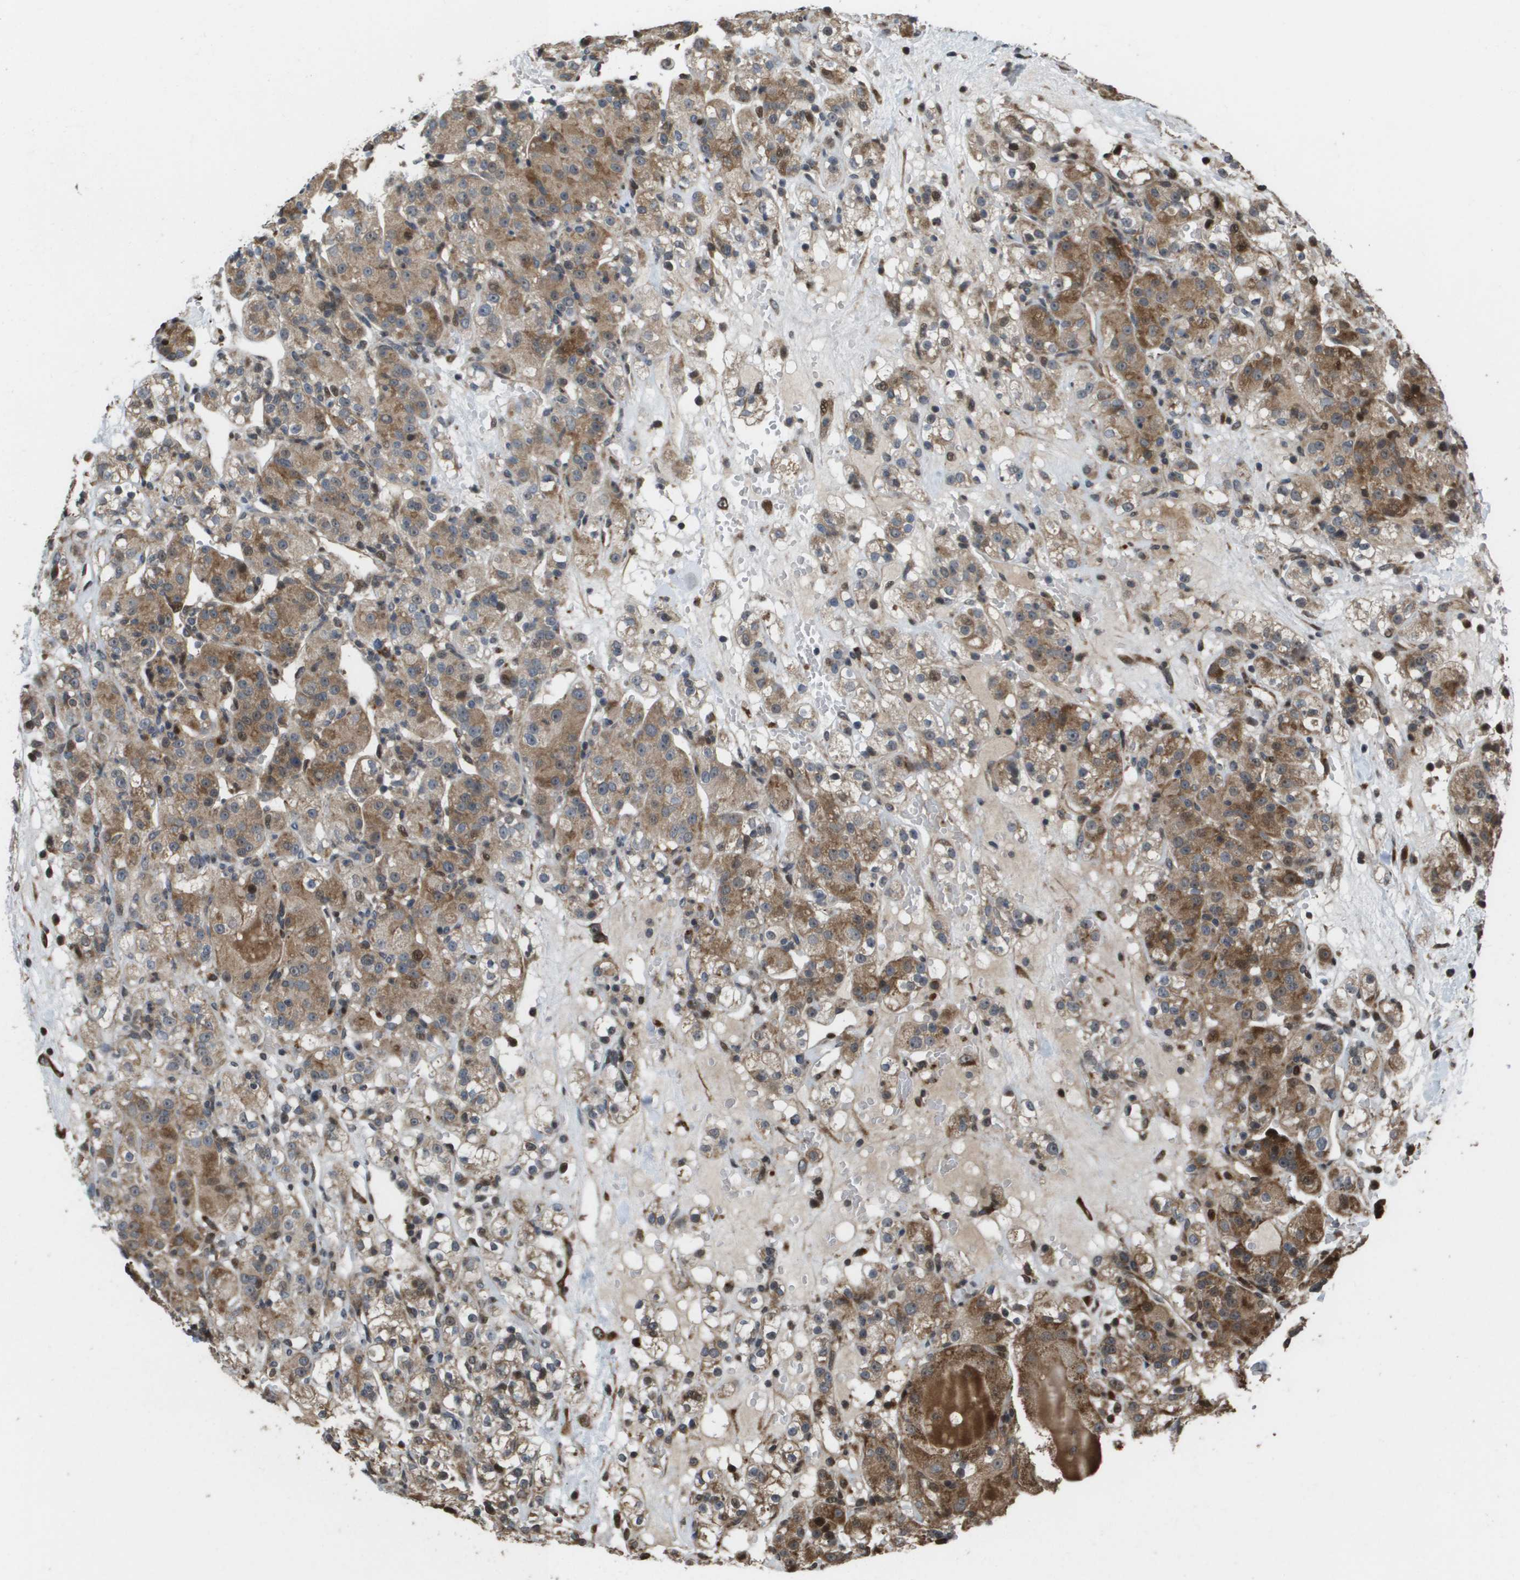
{"staining": {"intensity": "moderate", "quantity": ">75%", "location": "cytoplasmic/membranous"}, "tissue": "renal cancer", "cell_type": "Tumor cells", "image_type": "cancer", "snomed": [{"axis": "morphology", "description": "Normal tissue, NOS"}, {"axis": "morphology", "description": "Adenocarcinoma, NOS"}, {"axis": "topography", "description": "Kidney"}], "caption": "Renal adenocarcinoma stained with DAB immunohistochemistry displays medium levels of moderate cytoplasmic/membranous positivity in about >75% of tumor cells.", "gene": "AXIN2", "patient": {"sex": "male", "age": 61}}